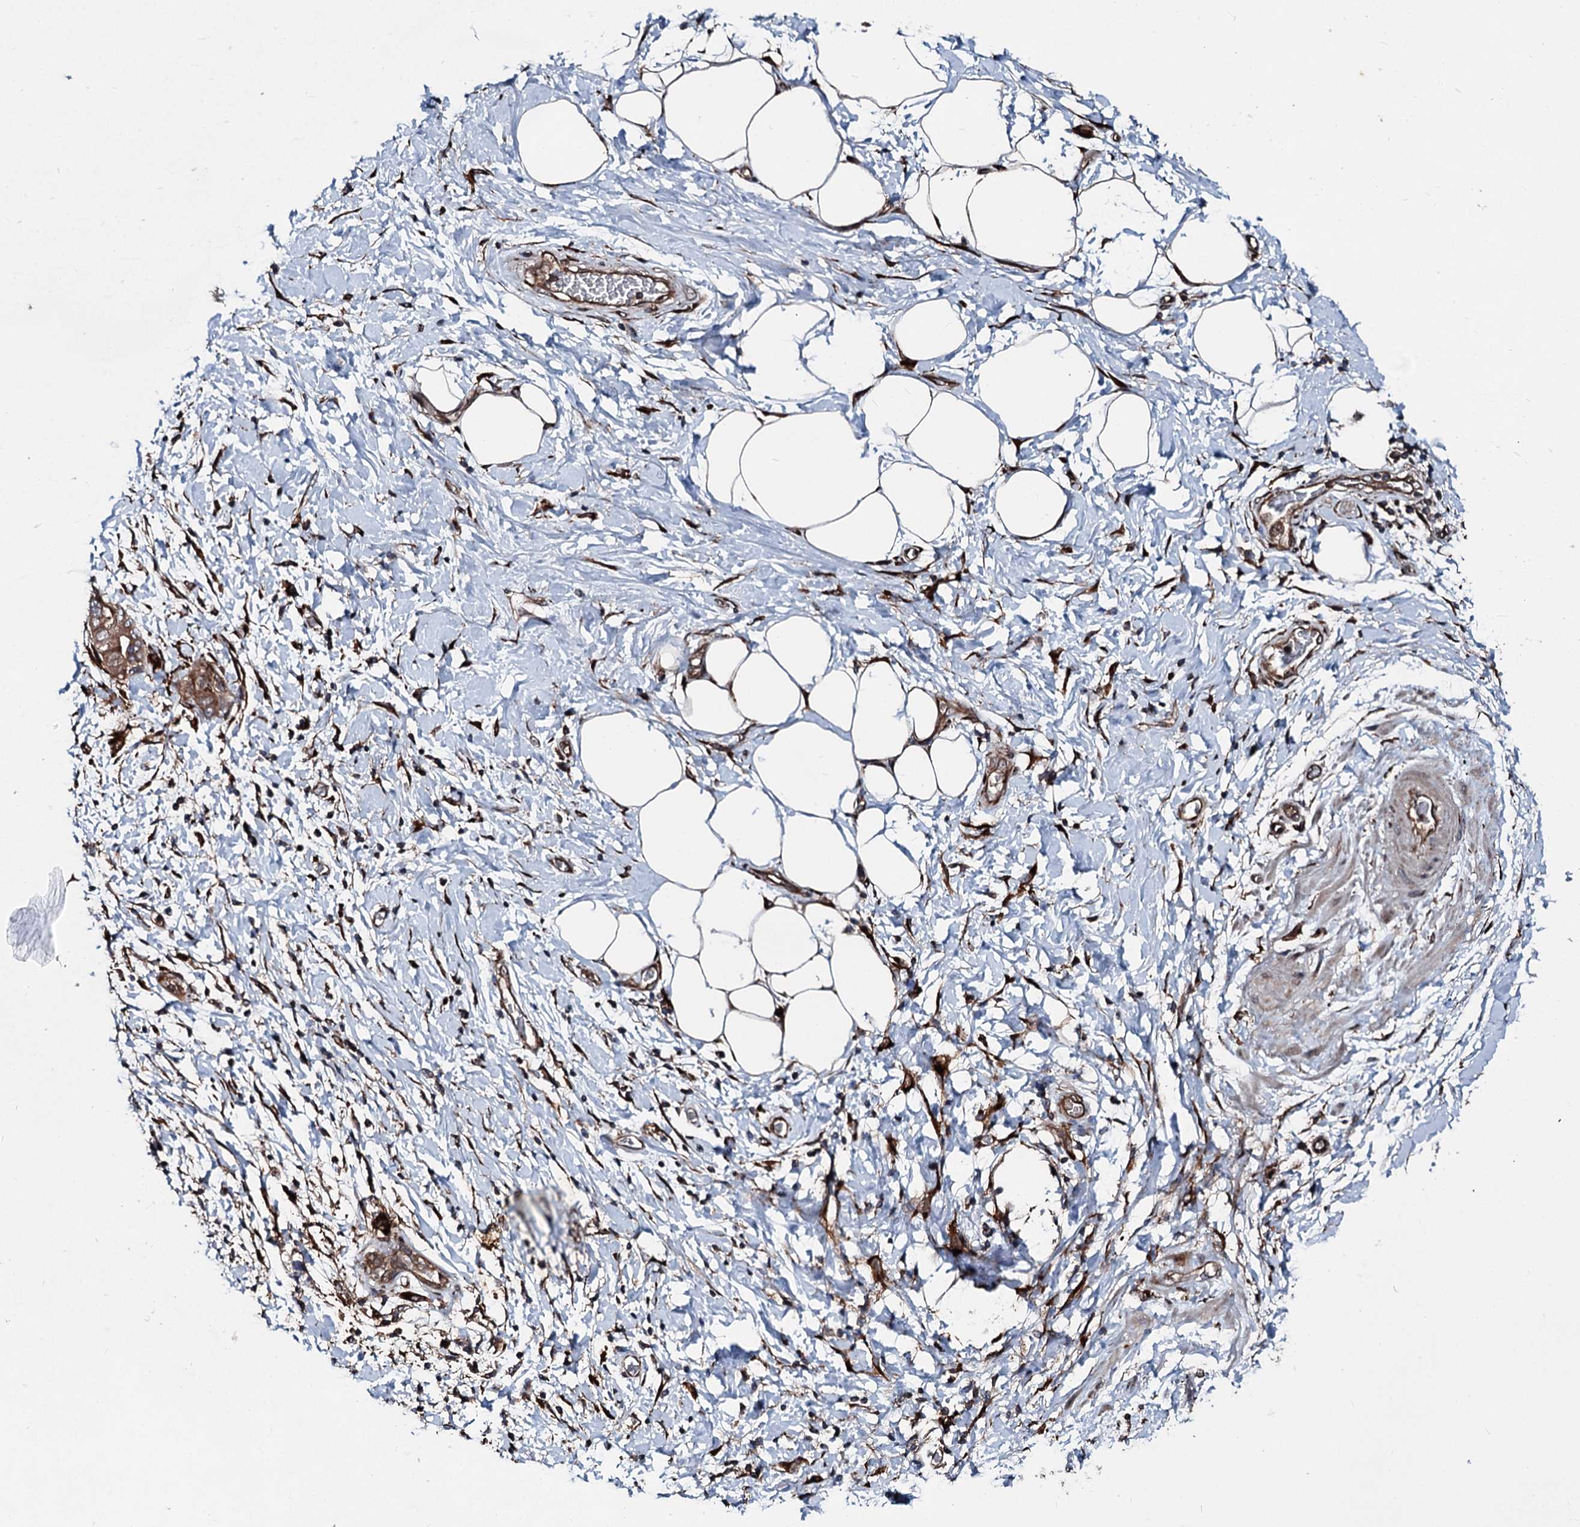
{"staining": {"intensity": "strong", "quantity": ">75%", "location": "cytoplasmic/membranous"}, "tissue": "adipose tissue", "cell_type": "Adipocytes", "image_type": "normal", "snomed": [{"axis": "morphology", "description": "Normal tissue, NOS"}, {"axis": "morphology", "description": "Adenocarcinoma, NOS"}, {"axis": "topography", "description": "Pancreas"}, {"axis": "topography", "description": "Peripheral nerve tissue"}], "caption": "Adipocytes show high levels of strong cytoplasmic/membranous positivity in approximately >75% of cells in benign adipose tissue. Ihc stains the protein of interest in brown and the nuclei are stained blue.", "gene": "DDIAS", "patient": {"sex": "male", "age": 59}}